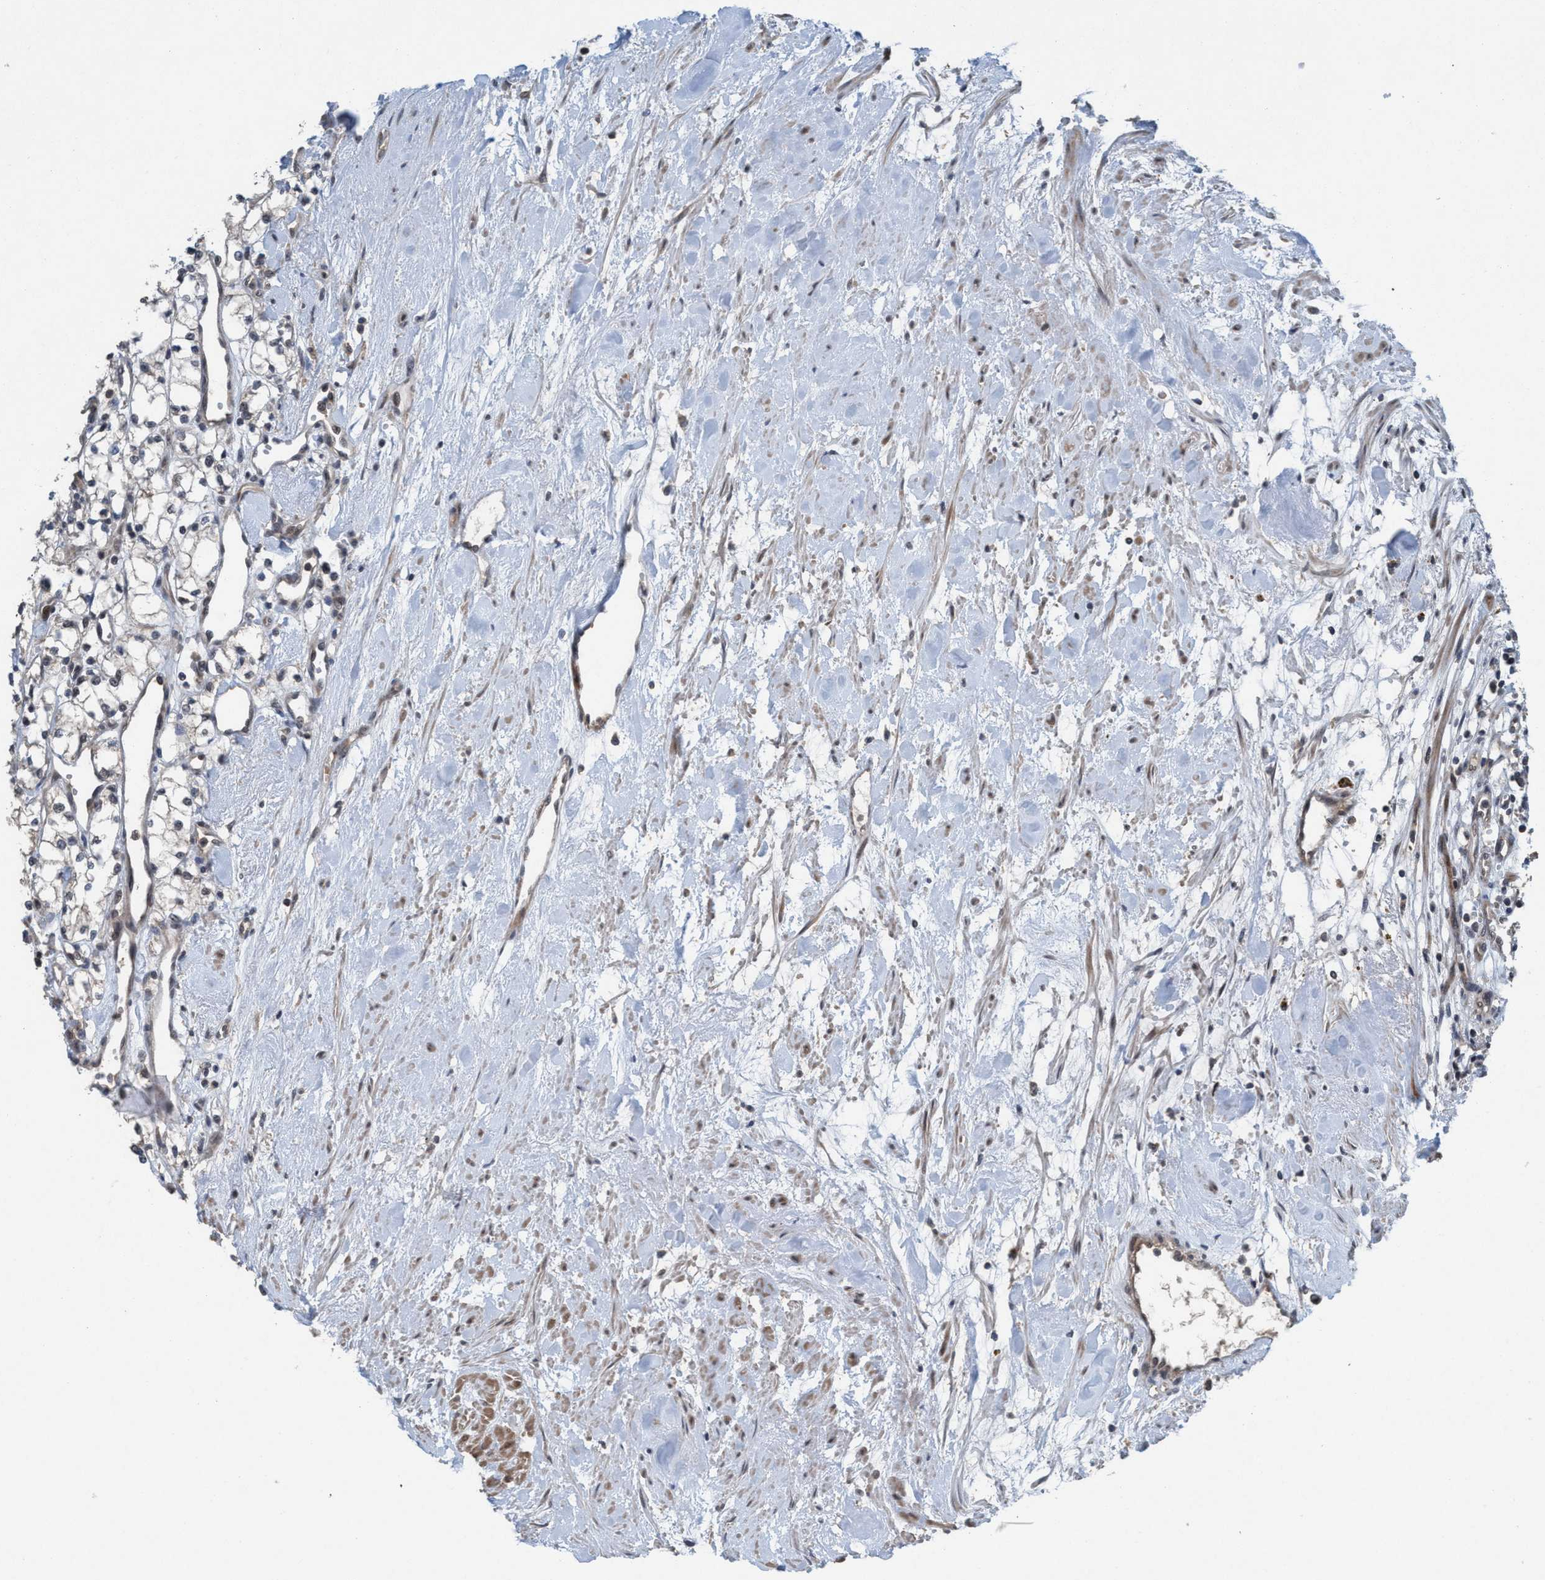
{"staining": {"intensity": "negative", "quantity": "none", "location": "none"}, "tissue": "renal cancer", "cell_type": "Tumor cells", "image_type": "cancer", "snomed": [{"axis": "morphology", "description": "Adenocarcinoma, NOS"}, {"axis": "topography", "description": "Kidney"}], "caption": "IHC histopathology image of neoplastic tissue: human renal cancer stained with DAB (3,3'-diaminobenzidine) demonstrates no significant protein positivity in tumor cells.", "gene": "NISCH", "patient": {"sex": "male", "age": 59}}